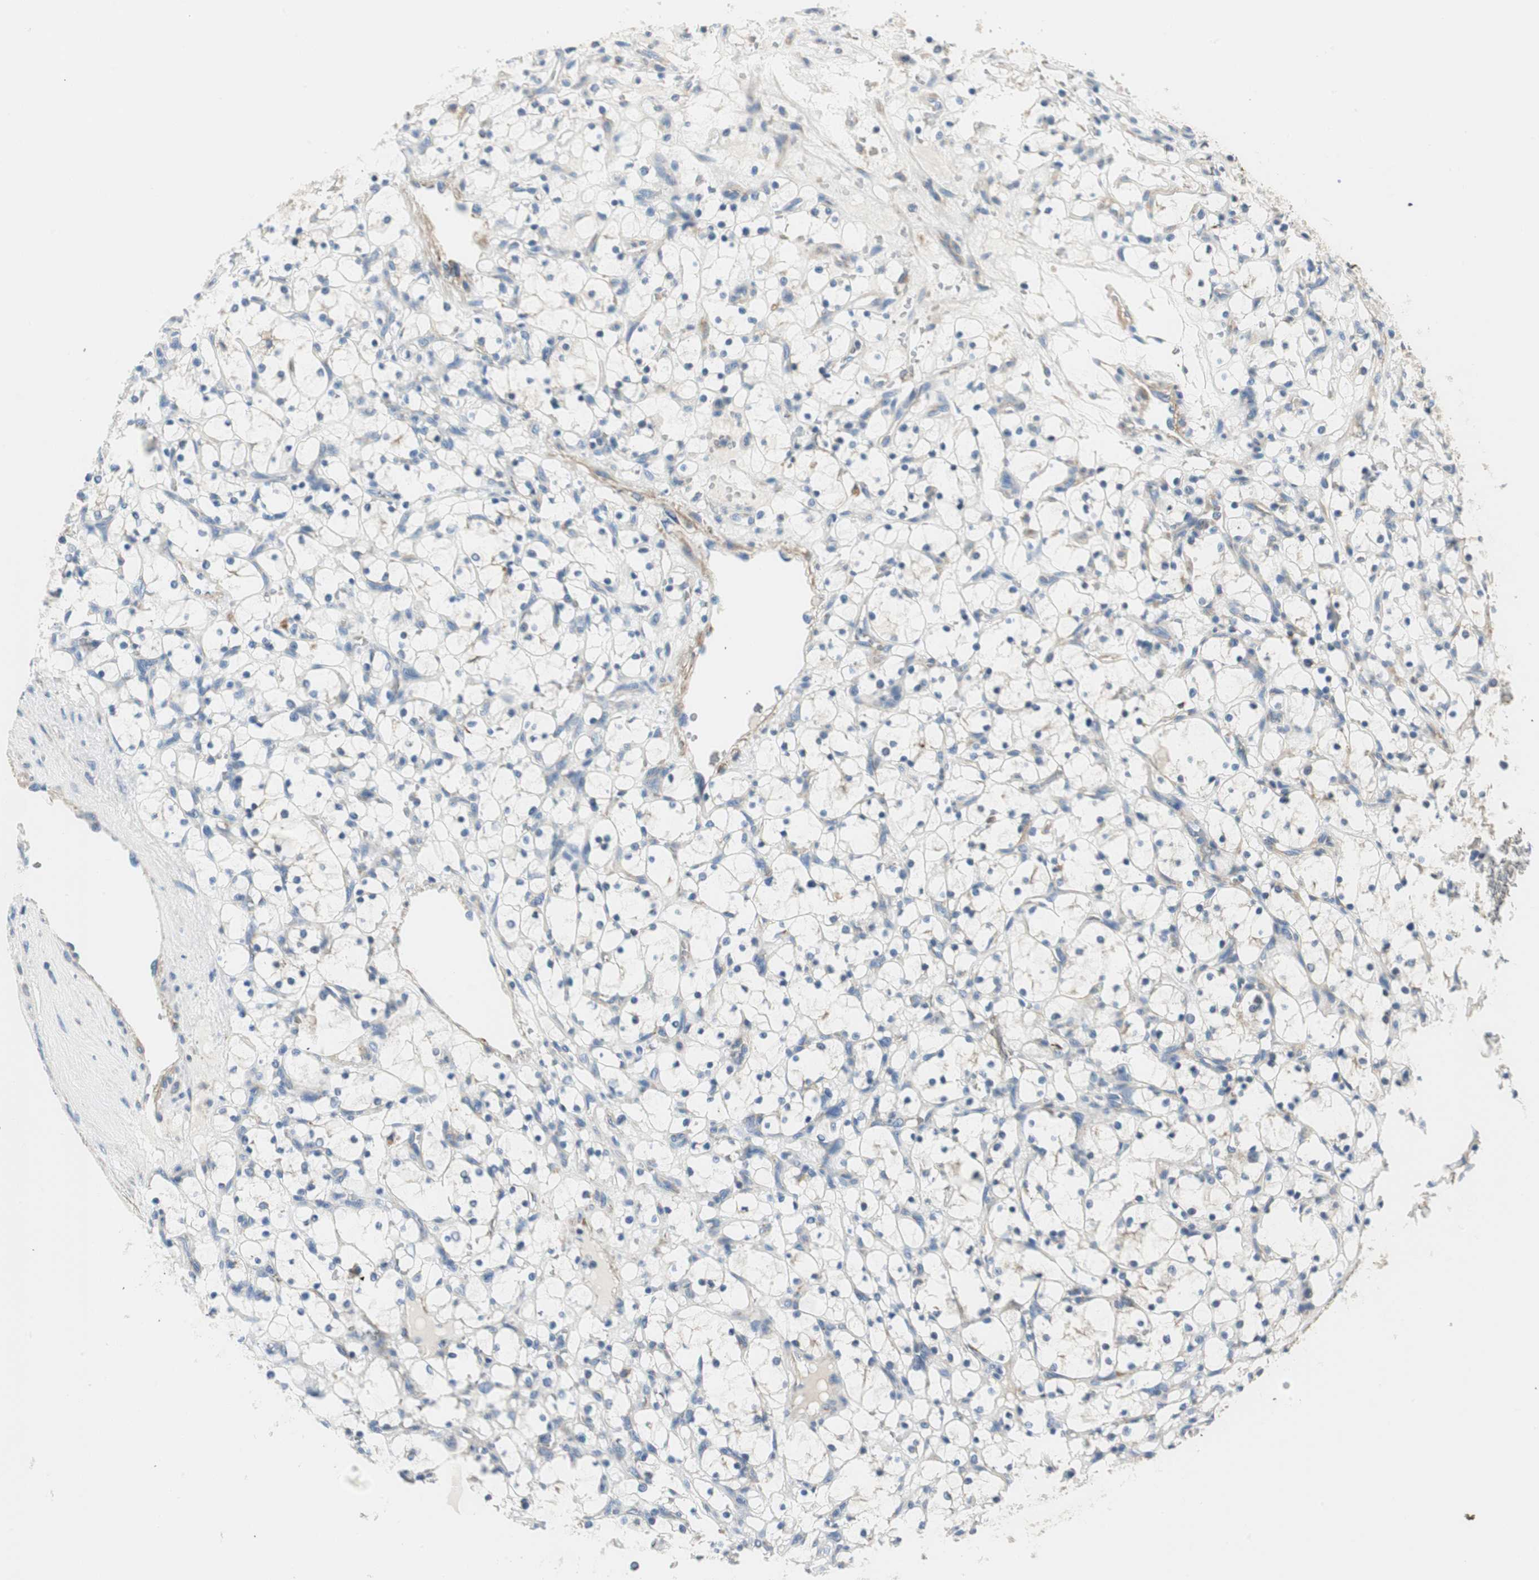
{"staining": {"intensity": "negative", "quantity": "none", "location": "none"}, "tissue": "renal cancer", "cell_type": "Tumor cells", "image_type": "cancer", "snomed": [{"axis": "morphology", "description": "Adenocarcinoma, NOS"}, {"axis": "topography", "description": "Kidney"}], "caption": "This is an immunohistochemistry photomicrograph of renal cancer. There is no positivity in tumor cells.", "gene": "RORB", "patient": {"sex": "female", "age": 69}}